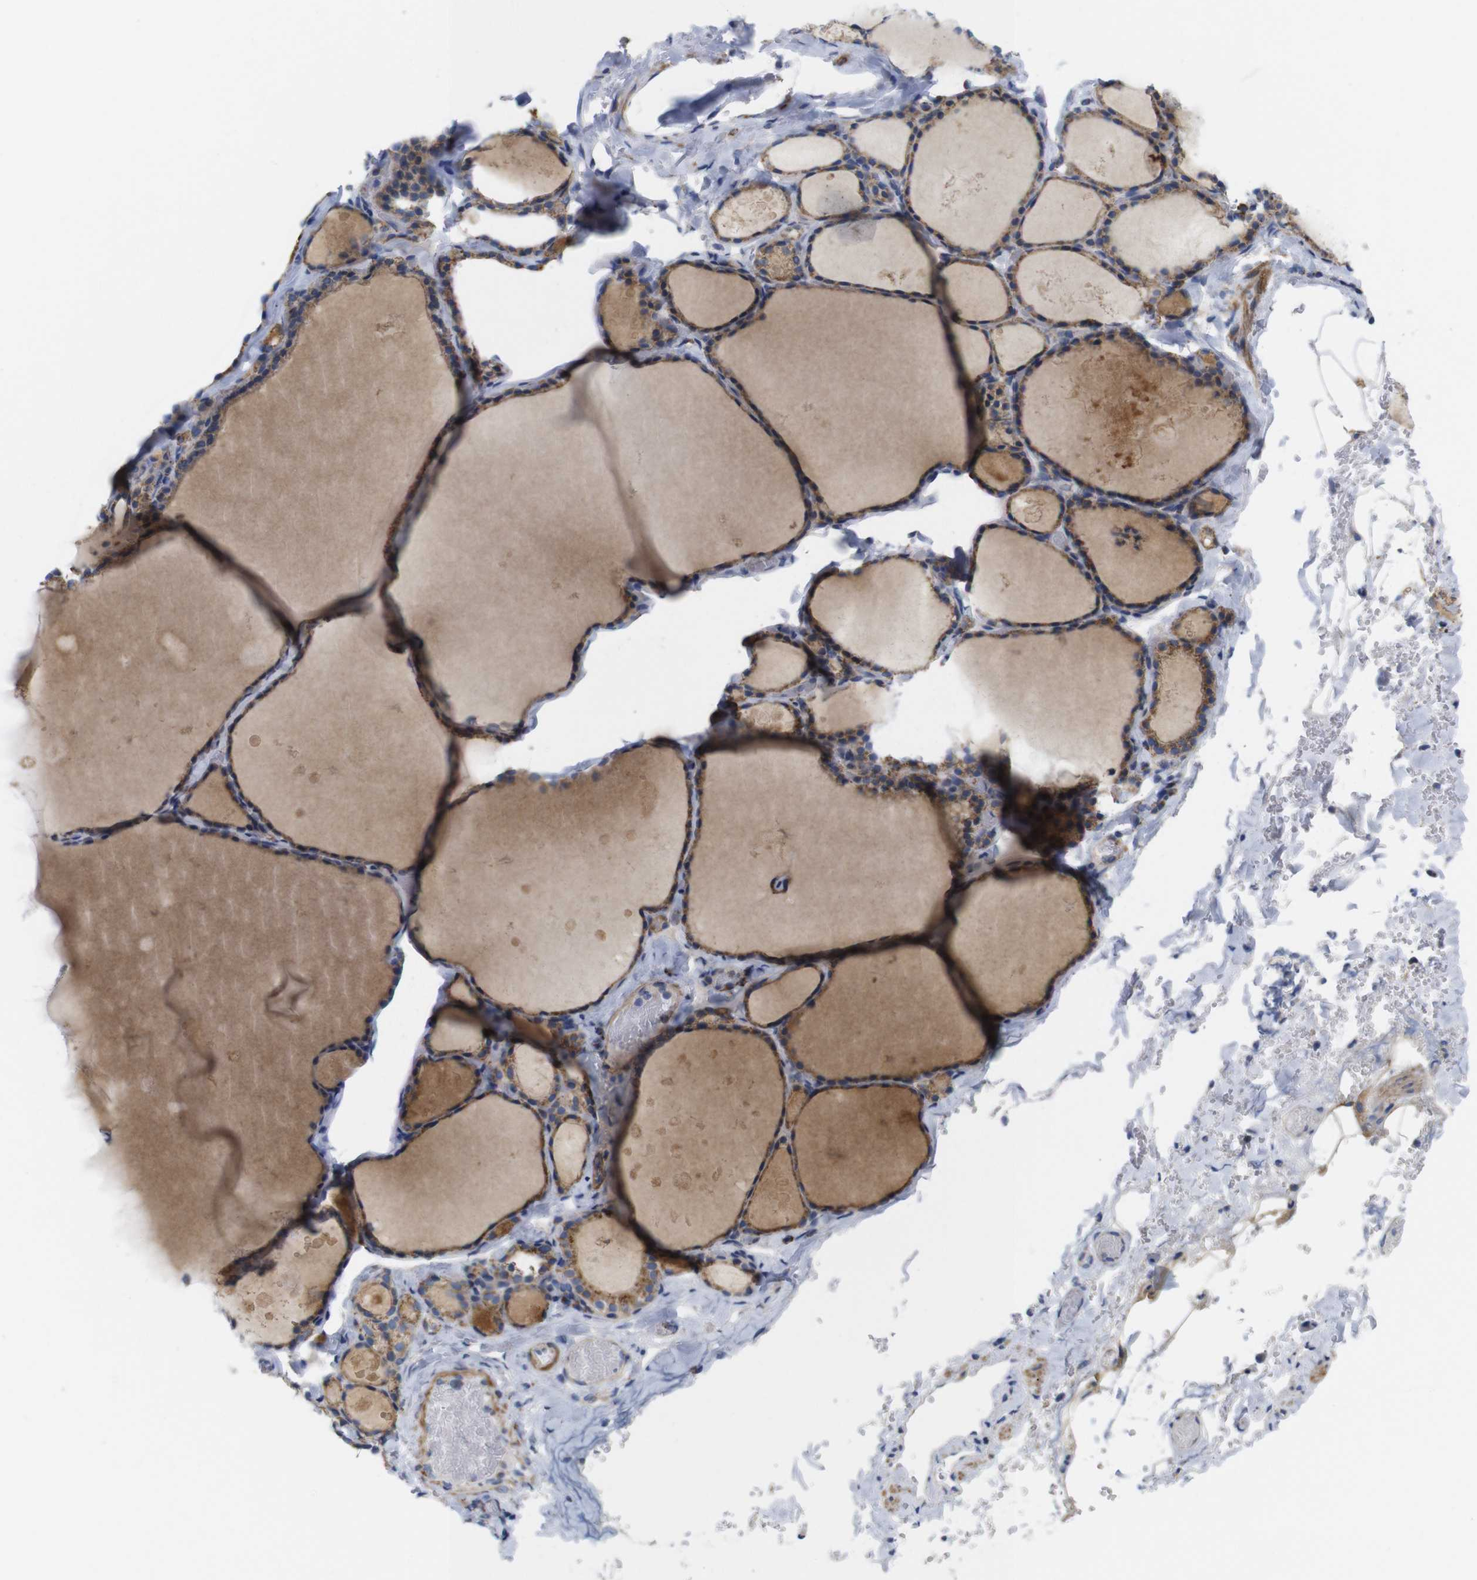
{"staining": {"intensity": "moderate", "quantity": ">75%", "location": "cytoplasmic/membranous"}, "tissue": "thyroid gland", "cell_type": "Glandular cells", "image_type": "normal", "snomed": [{"axis": "morphology", "description": "Normal tissue, NOS"}, {"axis": "topography", "description": "Thyroid gland"}], "caption": "Human thyroid gland stained for a protein (brown) reveals moderate cytoplasmic/membranous positive staining in about >75% of glandular cells.", "gene": "FAM171B", "patient": {"sex": "male", "age": 56}}